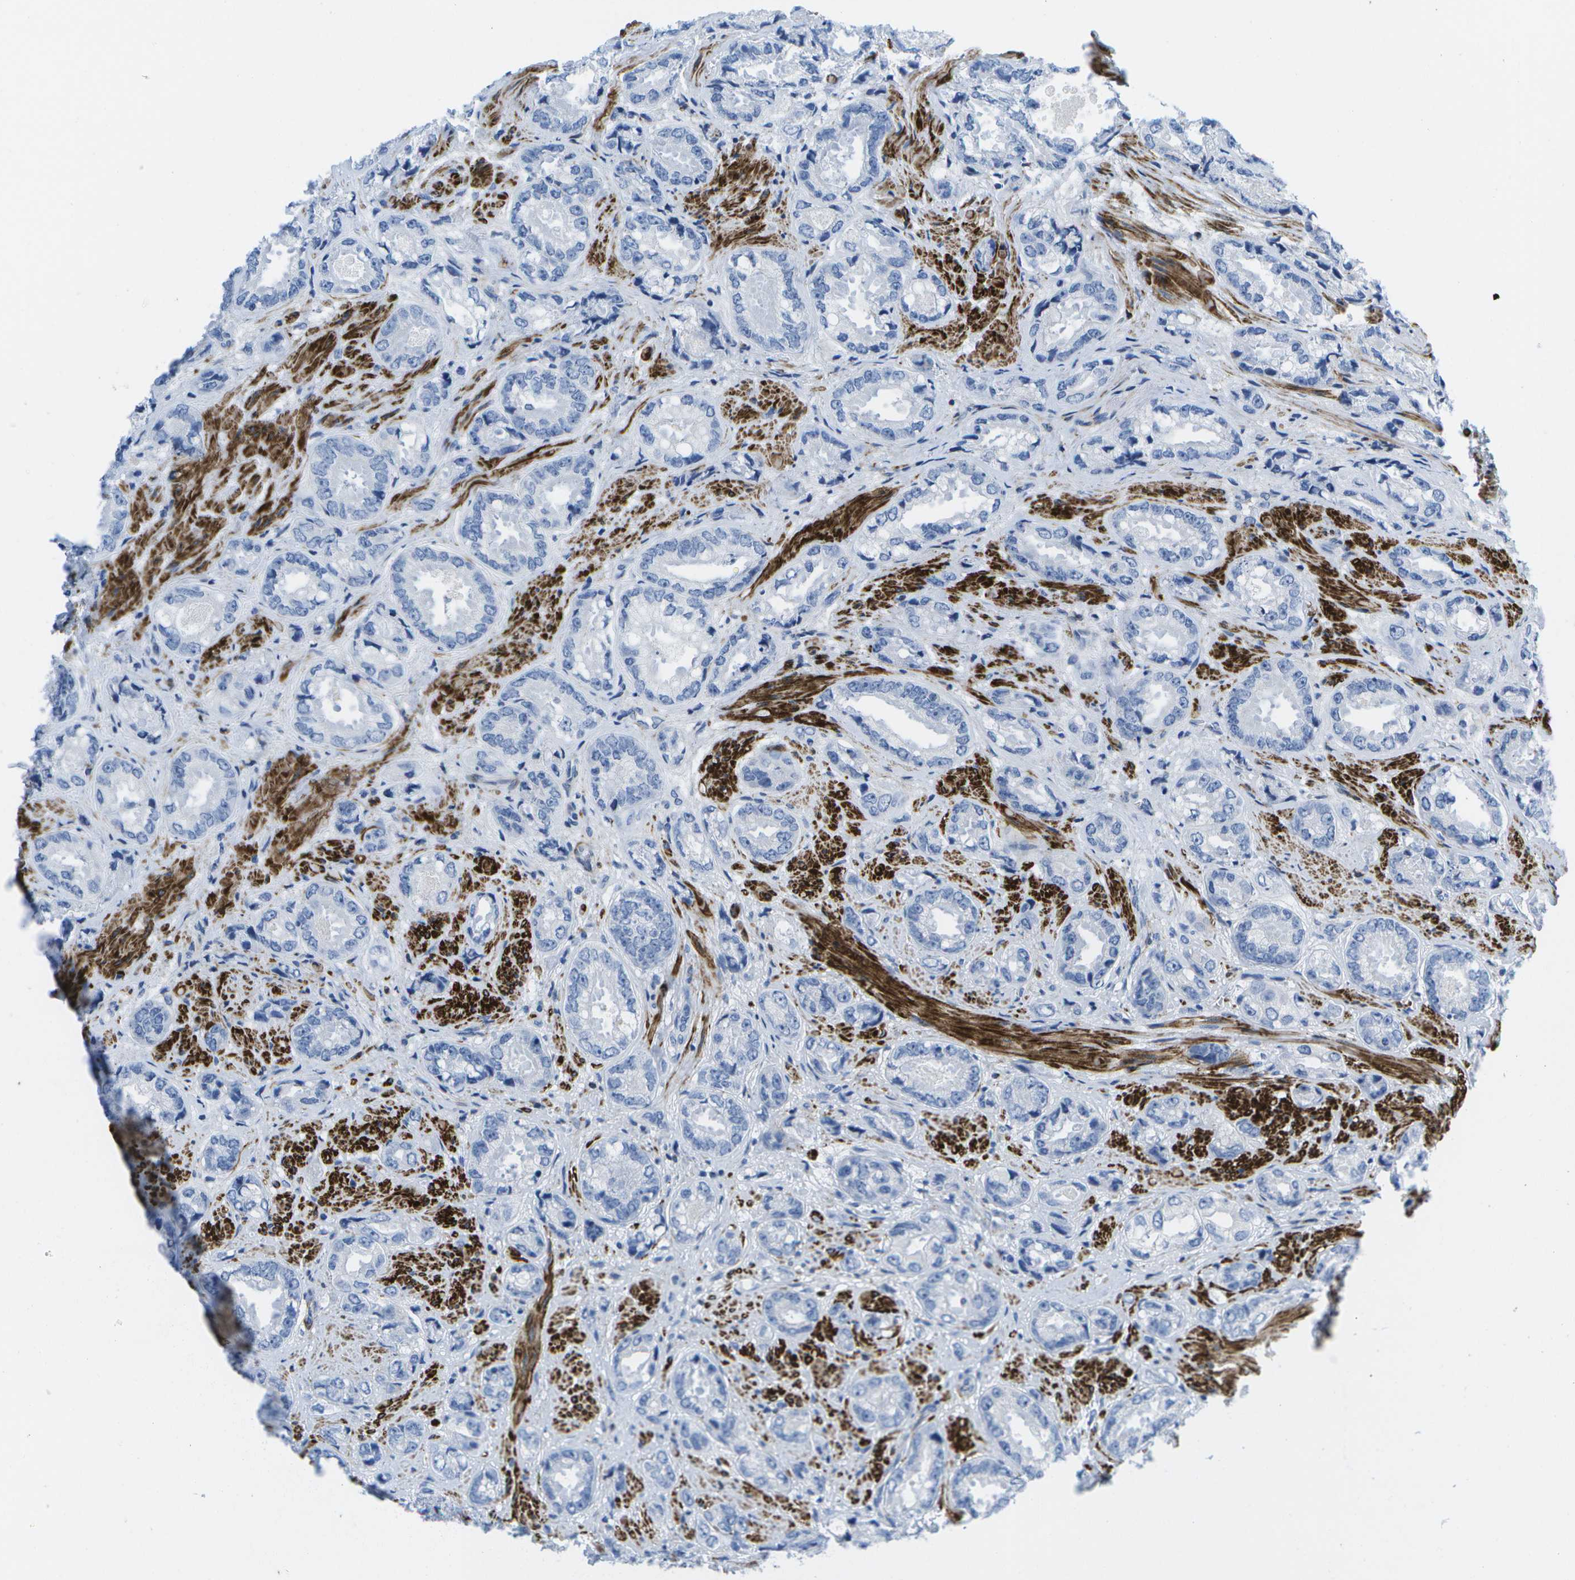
{"staining": {"intensity": "negative", "quantity": "none", "location": "none"}, "tissue": "prostate cancer", "cell_type": "Tumor cells", "image_type": "cancer", "snomed": [{"axis": "morphology", "description": "Adenocarcinoma, High grade"}, {"axis": "topography", "description": "Prostate"}], "caption": "Tumor cells show no significant protein expression in prostate cancer. Brightfield microscopy of IHC stained with DAB (3,3'-diaminobenzidine) (brown) and hematoxylin (blue), captured at high magnification.", "gene": "ADGRG6", "patient": {"sex": "male", "age": 61}}